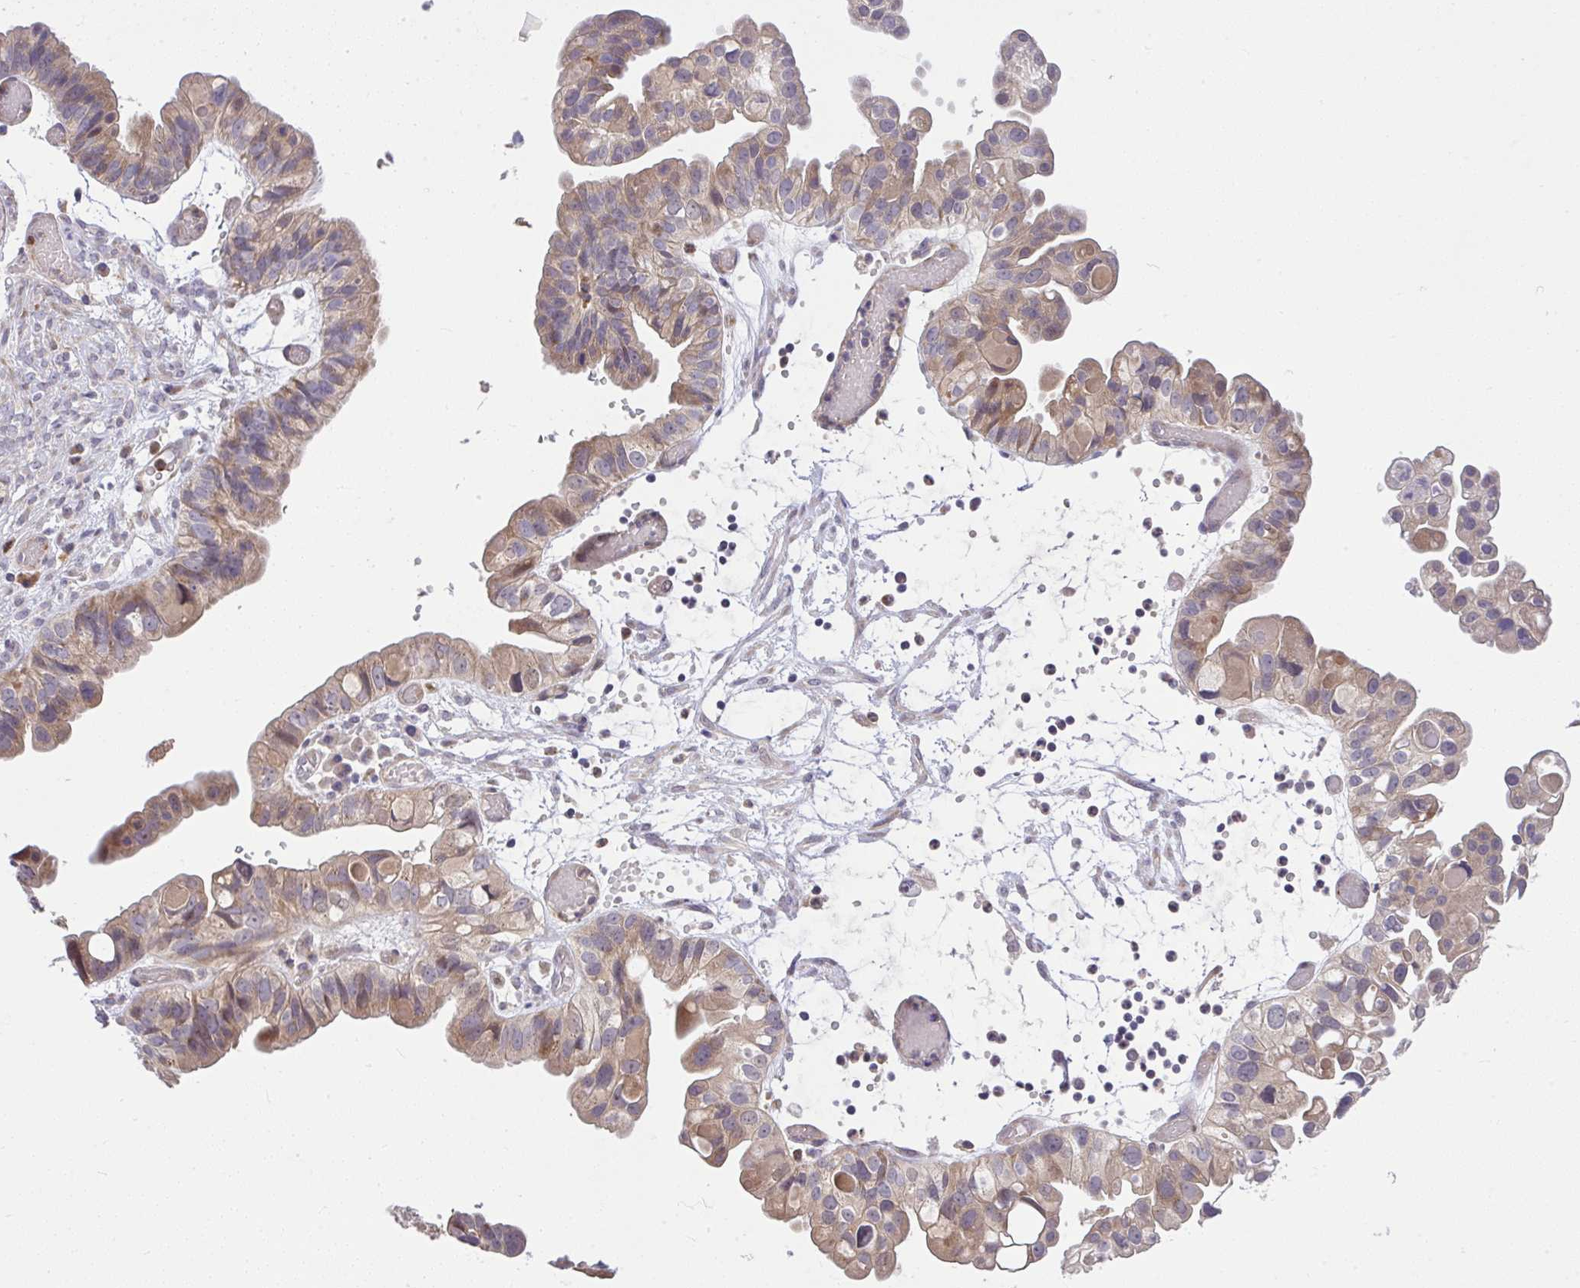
{"staining": {"intensity": "moderate", "quantity": ">75%", "location": "cytoplasmic/membranous"}, "tissue": "ovarian cancer", "cell_type": "Tumor cells", "image_type": "cancer", "snomed": [{"axis": "morphology", "description": "Cystadenocarcinoma, serous, NOS"}, {"axis": "topography", "description": "Ovary"}], "caption": "Immunohistochemical staining of human serous cystadenocarcinoma (ovarian) reveals medium levels of moderate cytoplasmic/membranous staining in approximately >75% of tumor cells.", "gene": "CHIA", "patient": {"sex": "female", "age": 56}}